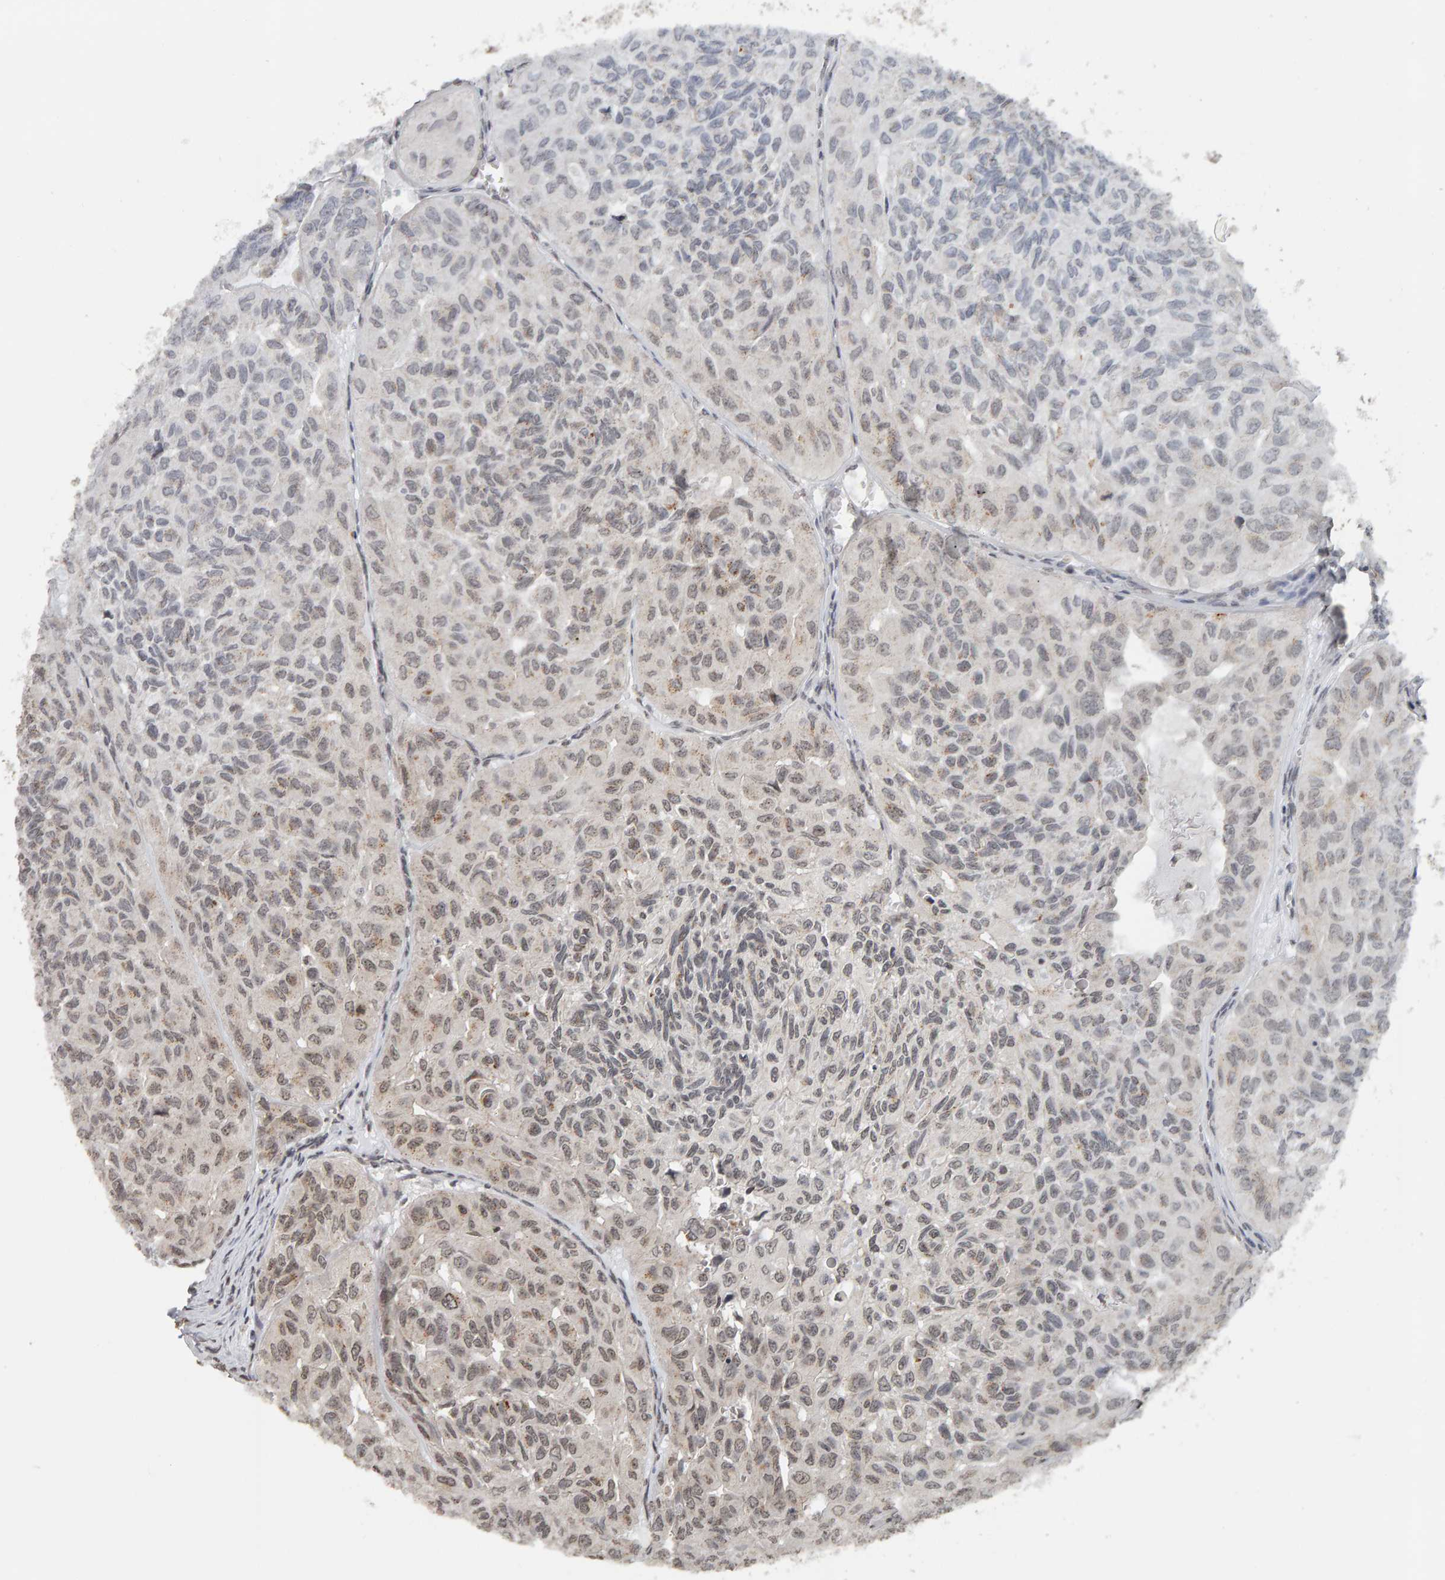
{"staining": {"intensity": "moderate", "quantity": "25%-75%", "location": "cytoplasmic/membranous,nuclear"}, "tissue": "head and neck cancer", "cell_type": "Tumor cells", "image_type": "cancer", "snomed": [{"axis": "morphology", "description": "Adenocarcinoma, NOS"}, {"axis": "topography", "description": "Salivary gland, NOS"}, {"axis": "topography", "description": "Head-Neck"}], "caption": "Brown immunohistochemical staining in human head and neck adenocarcinoma demonstrates moderate cytoplasmic/membranous and nuclear positivity in about 25%-75% of tumor cells. (DAB (3,3'-diaminobenzidine) IHC with brightfield microscopy, high magnification).", "gene": "AFF4", "patient": {"sex": "female", "age": 76}}